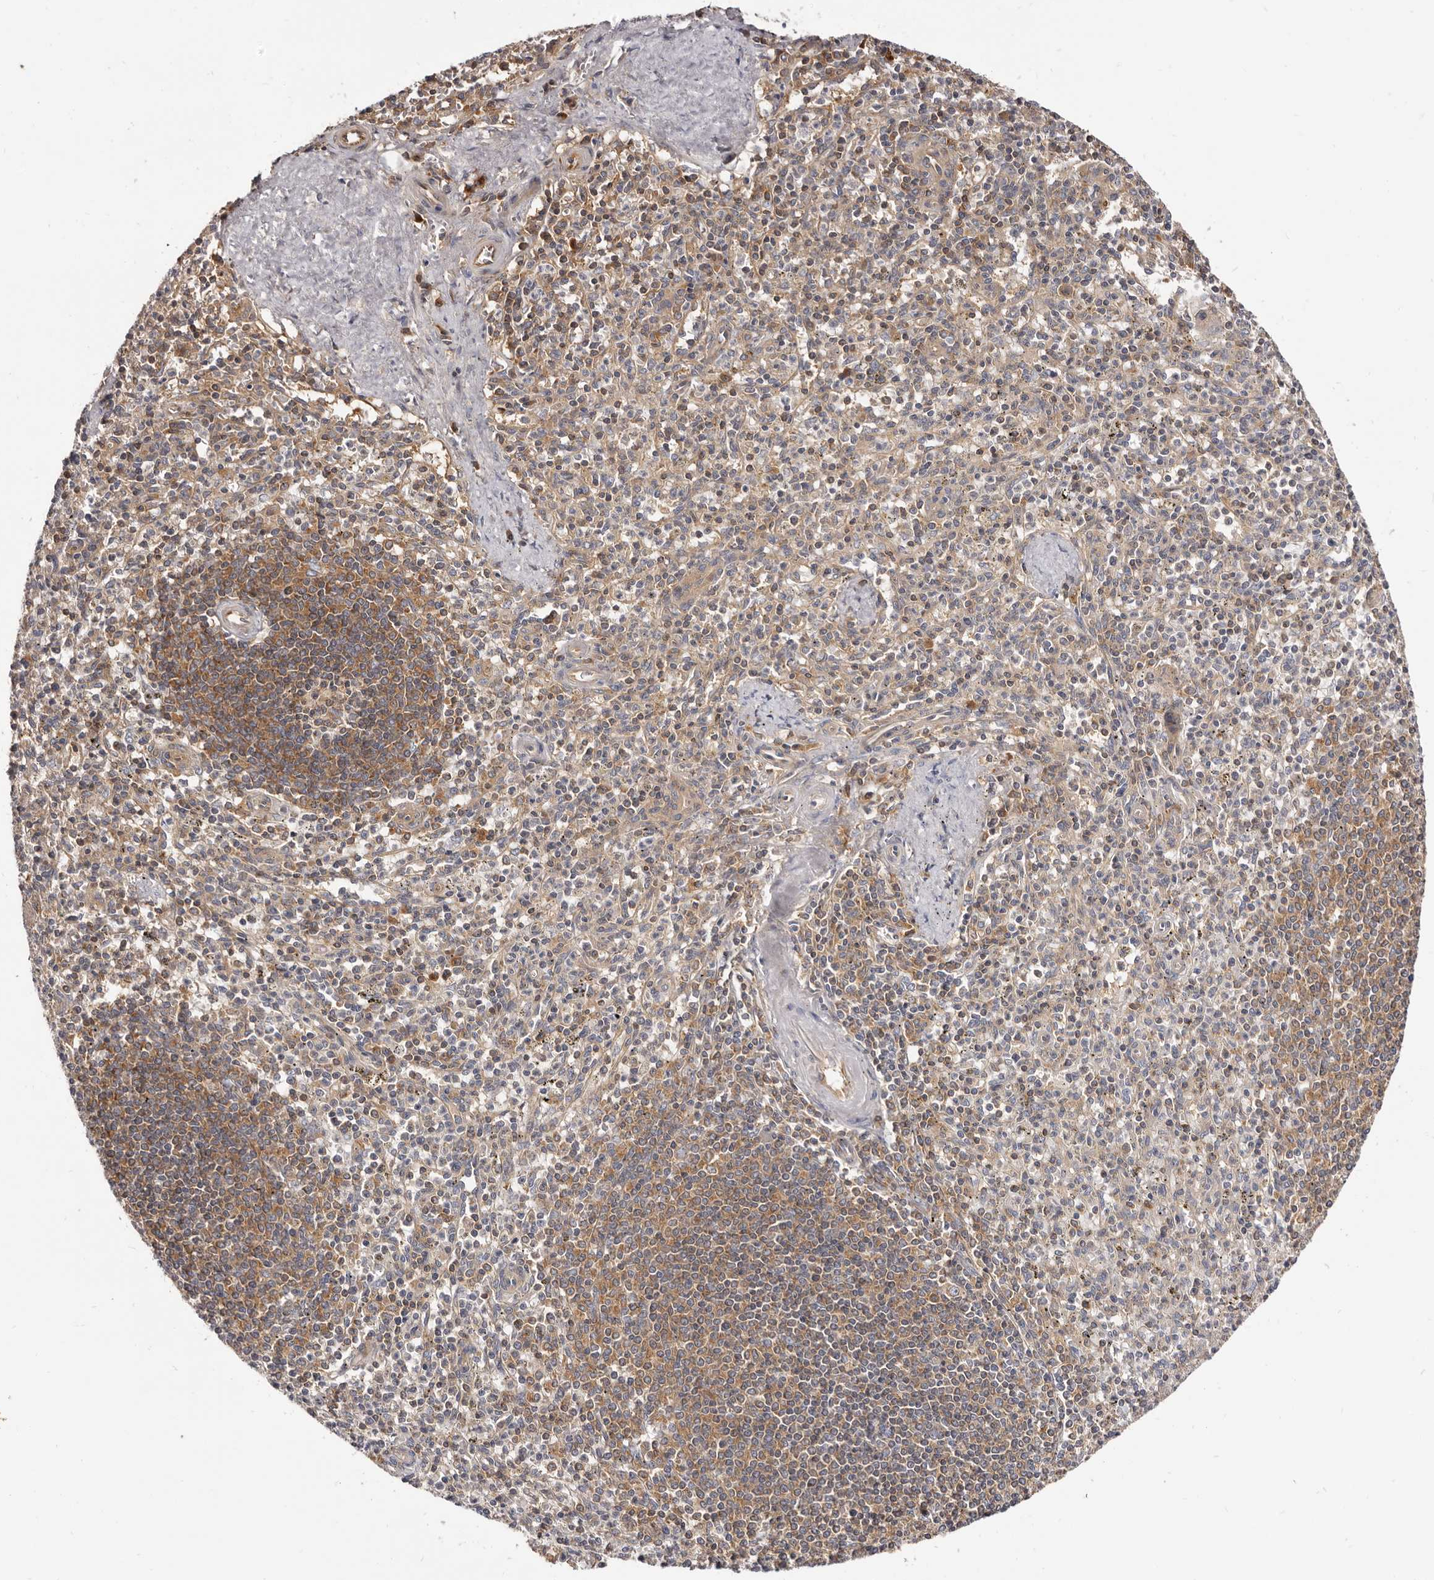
{"staining": {"intensity": "weak", "quantity": "25%-75%", "location": "cytoplasmic/membranous"}, "tissue": "spleen", "cell_type": "Cells in red pulp", "image_type": "normal", "snomed": [{"axis": "morphology", "description": "Normal tissue, NOS"}, {"axis": "topography", "description": "Spleen"}], "caption": "A brown stain highlights weak cytoplasmic/membranous staining of a protein in cells in red pulp of normal human spleen.", "gene": "ADAMTS20", "patient": {"sex": "male", "age": 72}}